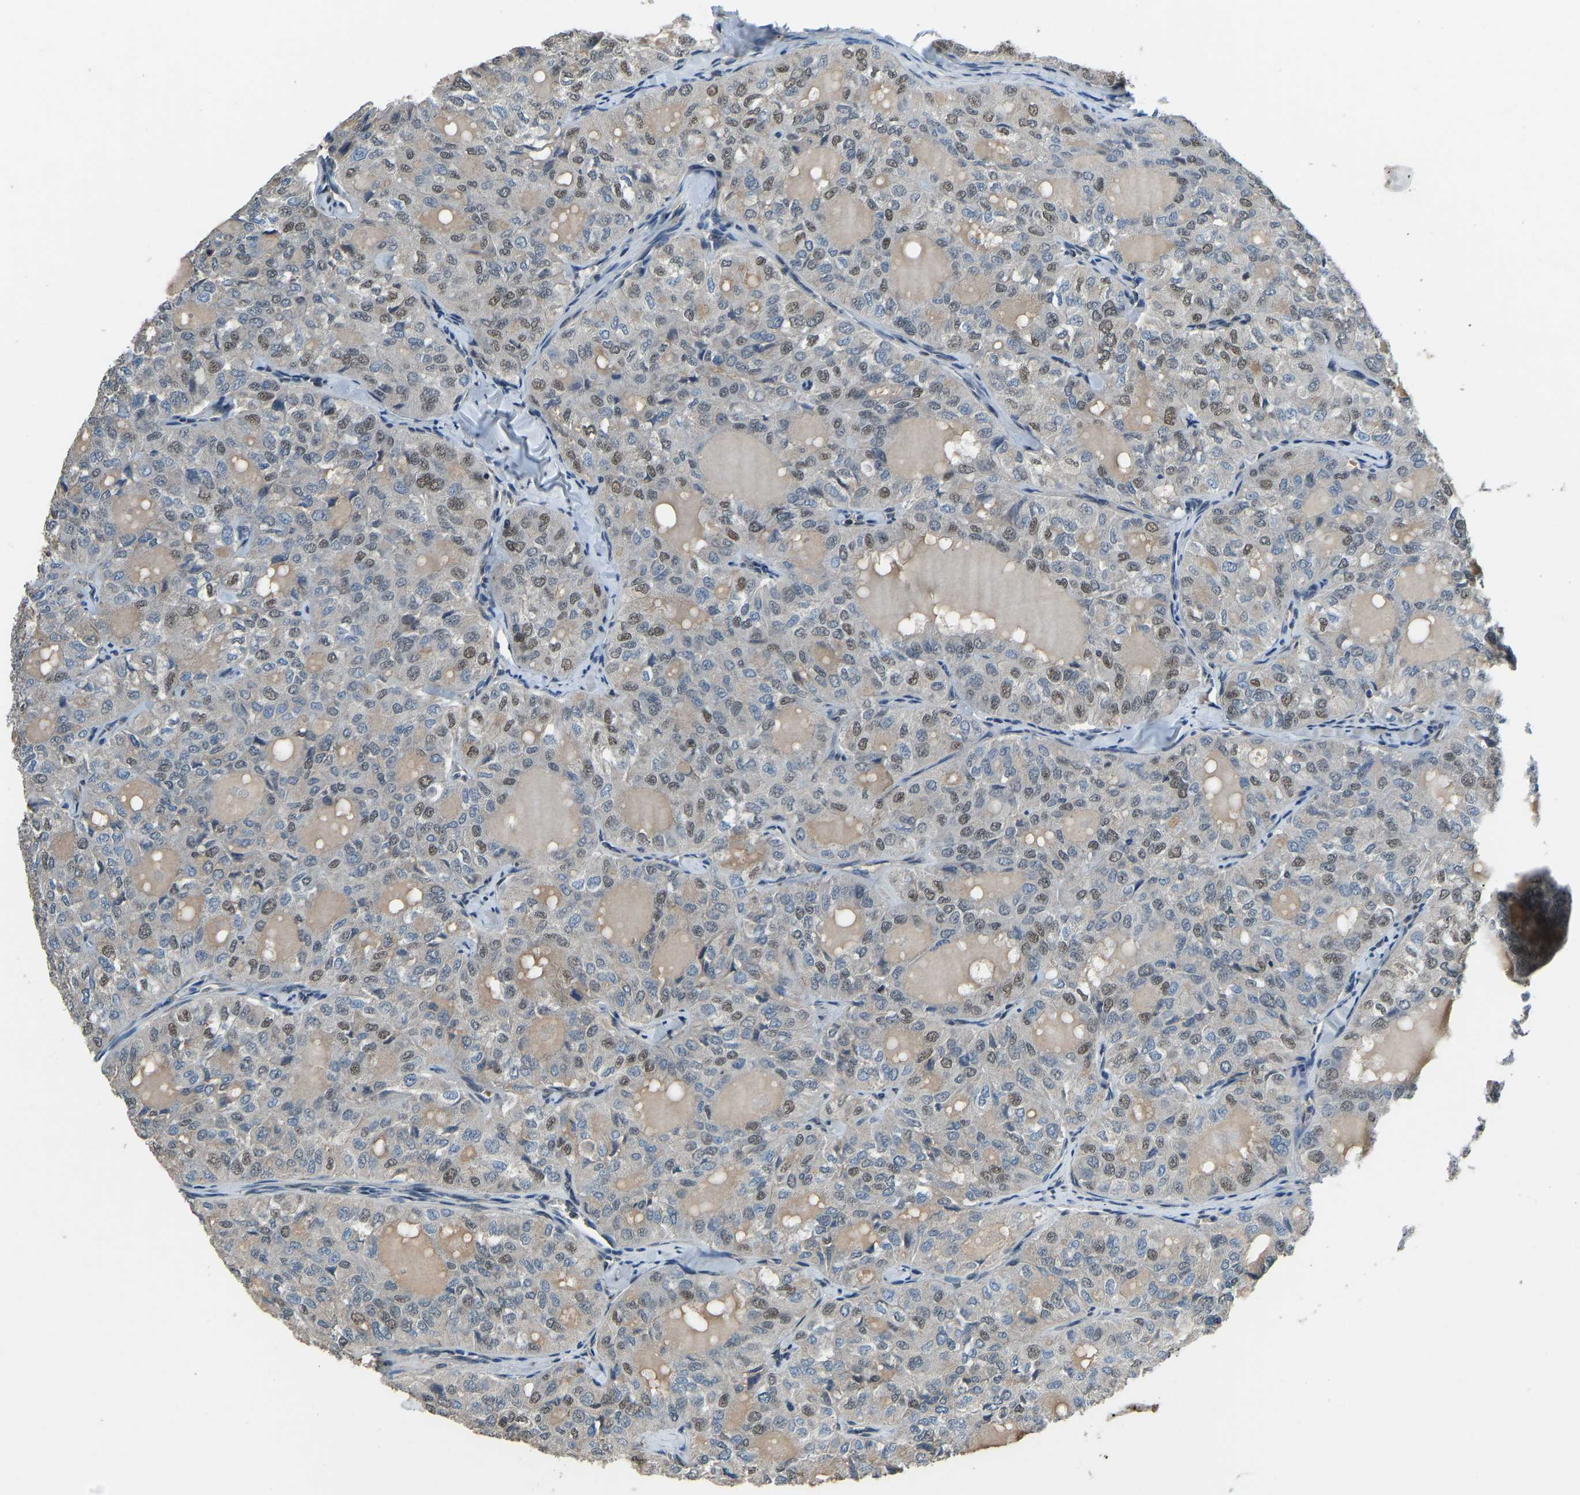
{"staining": {"intensity": "moderate", "quantity": "25%-75%", "location": "nuclear"}, "tissue": "thyroid cancer", "cell_type": "Tumor cells", "image_type": "cancer", "snomed": [{"axis": "morphology", "description": "Follicular adenoma carcinoma, NOS"}, {"axis": "topography", "description": "Thyroid gland"}], "caption": "Immunohistochemistry (IHC) image of neoplastic tissue: human follicular adenoma carcinoma (thyroid) stained using immunohistochemistry exhibits medium levels of moderate protein expression localized specifically in the nuclear of tumor cells, appearing as a nuclear brown color.", "gene": "TOX4", "patient": {"sex": "male", "age": 75}}